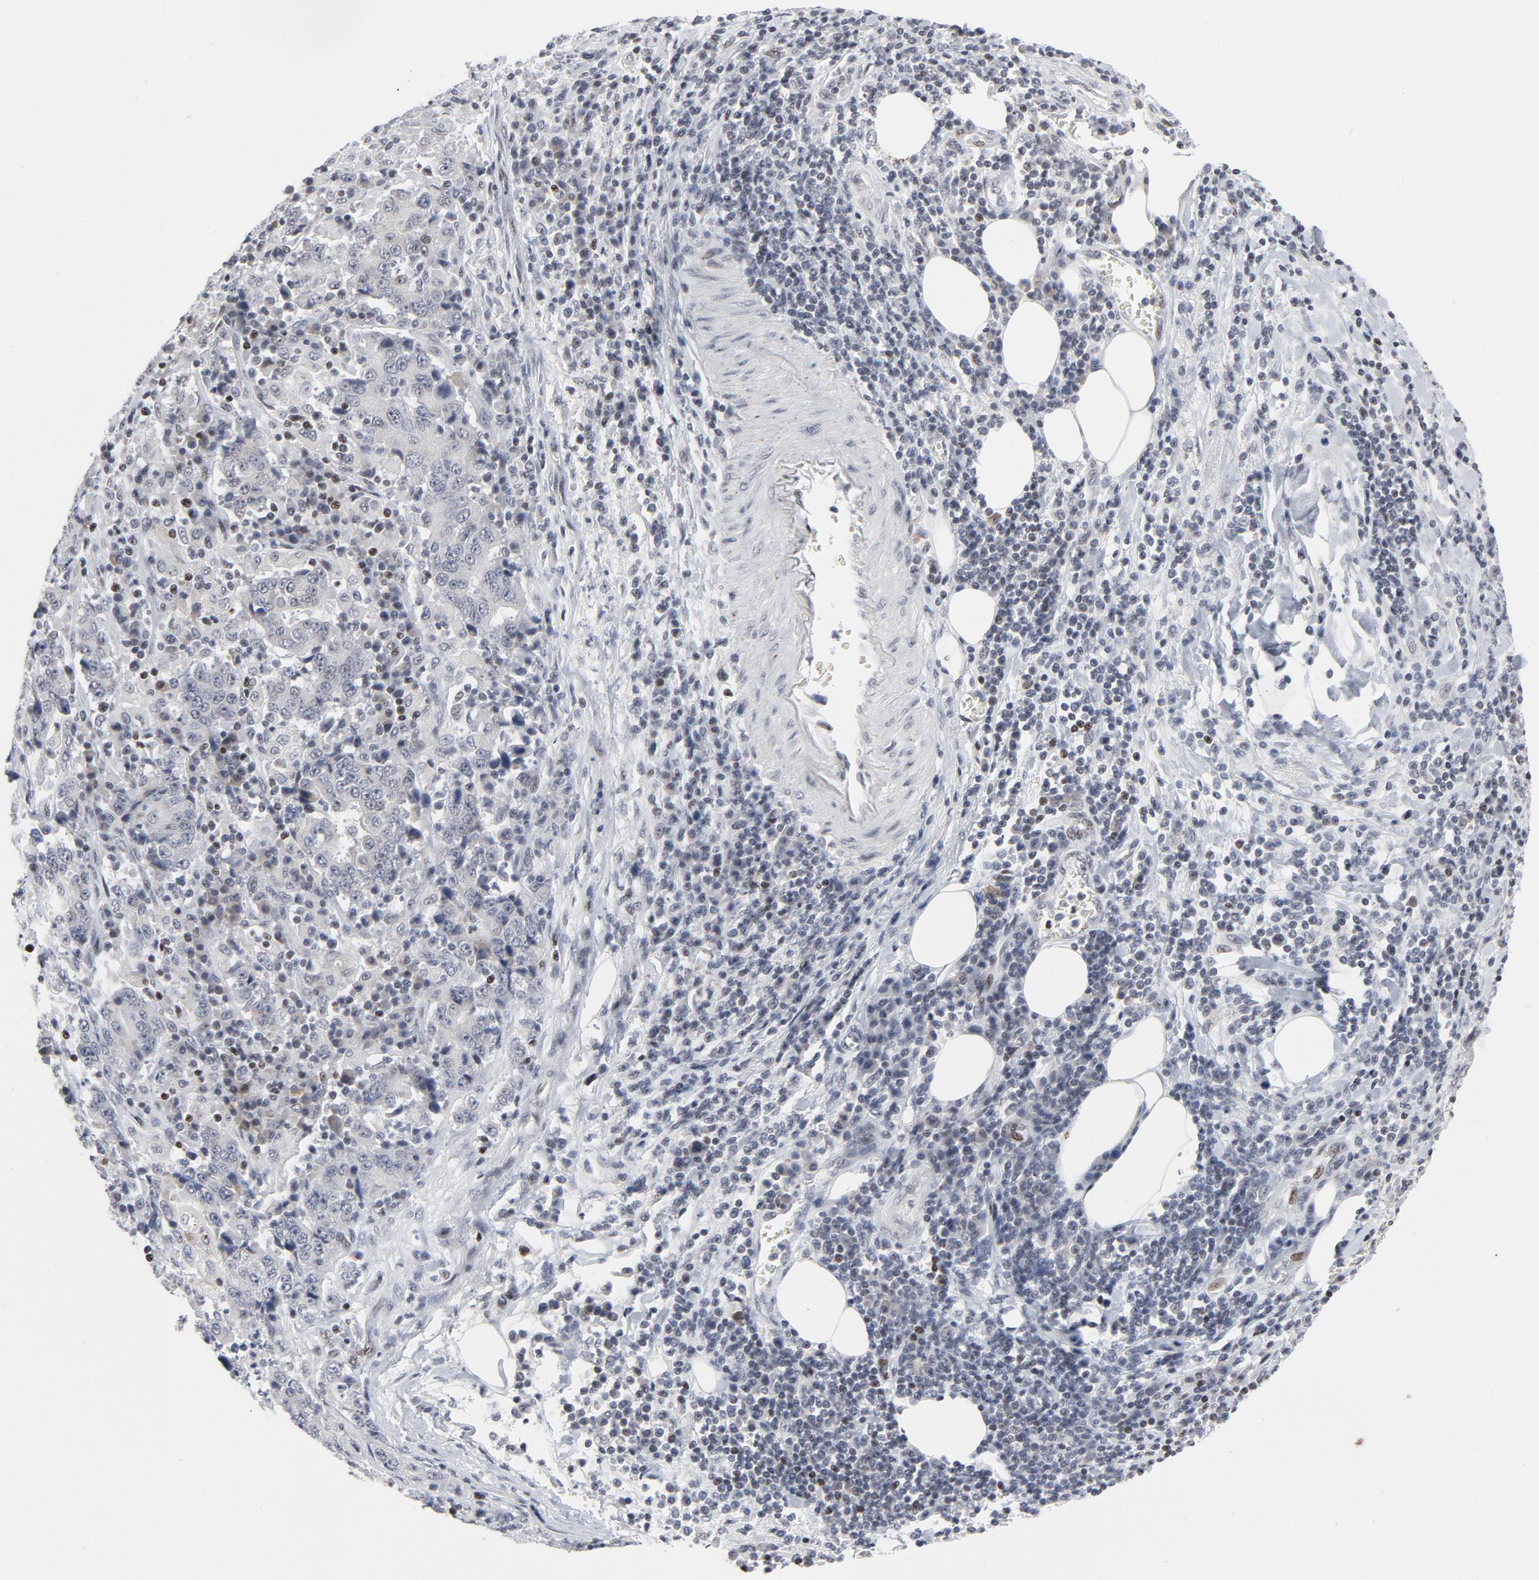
{"staining": {"intensity": "negative", "quantity": "none", "location": "none"}, "tissue": "stomach cancer", "cell_type": "Tumor cells", "image_type": "cancer", "snomed": [{"axis": "morphology", "description": "Normal tissue, NOS"}, {"axis": "morphology", "description": "Adenocarcinoma, NOS"}, {"axis": "topography", "description": "Stomach, upper"}, {"axis": "topography", "description": "Stomach"}], "caption": "The image reveals no staining of tumor cells in stomach cancer. The staining was performed using DAB (3,3'-diaminobenzidine) to visualize the protein expression in brown, while the nuclei were stained in blue with hematoxylin (Magnification: 20x).", "gene": "GABPA", "patient": {"sex": "male", "age": 59}}